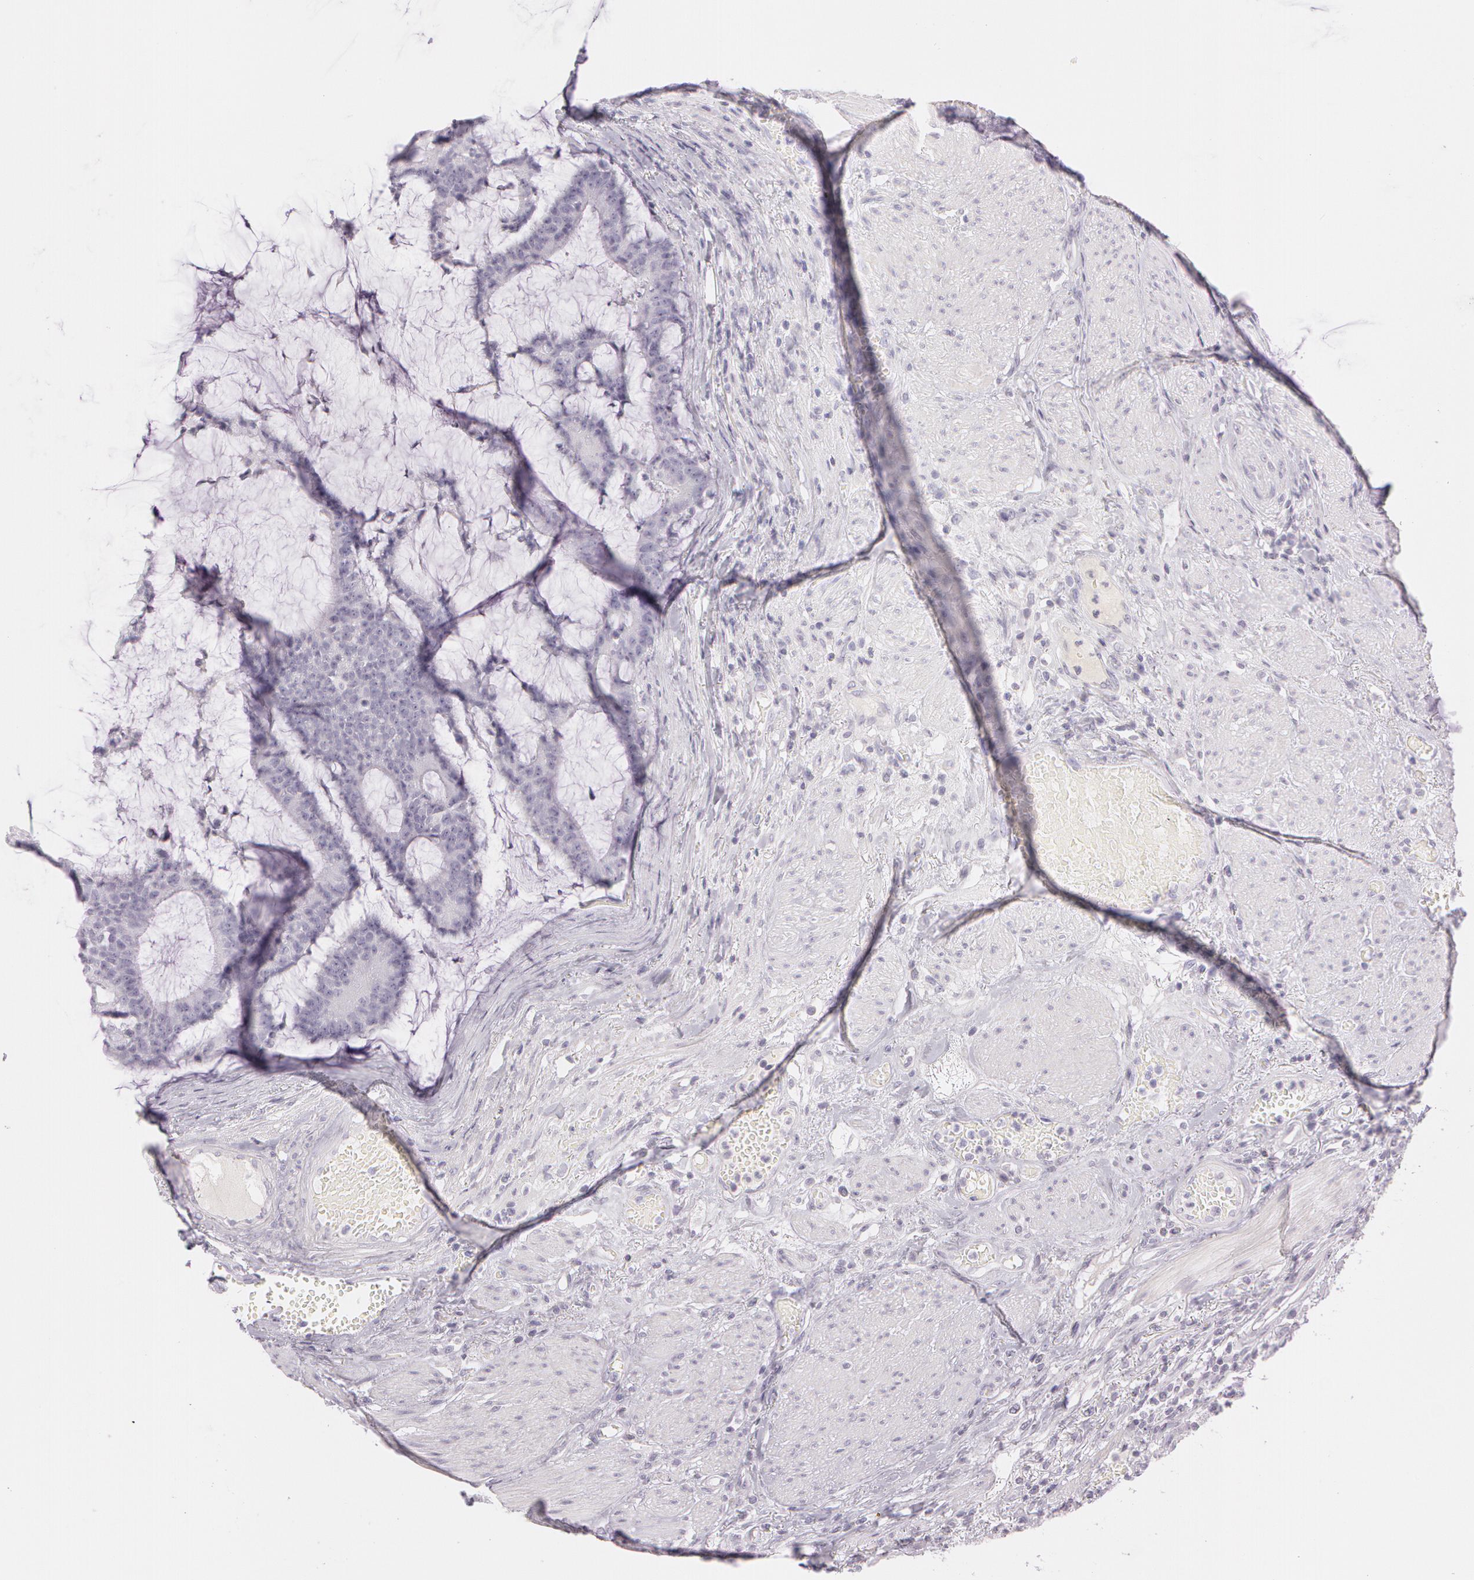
{"staining": {"intensity": "negative", "quantity": "none", "location": "none"}, "tissue": "colorectal cancer", "cell_type": "Tumor cells", "image_type": "cancer", "snomed": [{"axis": "morphology", "description": "Adenocarcinoma, NOS"}, {"axis": "topography", "description": "Colon"}], "caption": "IHC image of colorectal cancer (adenocarcinoma) stained for a protein (brown), which displays no expression in tumor cells.", "gene": "OTC", "patient": {"sex": "female", "age": 84}}